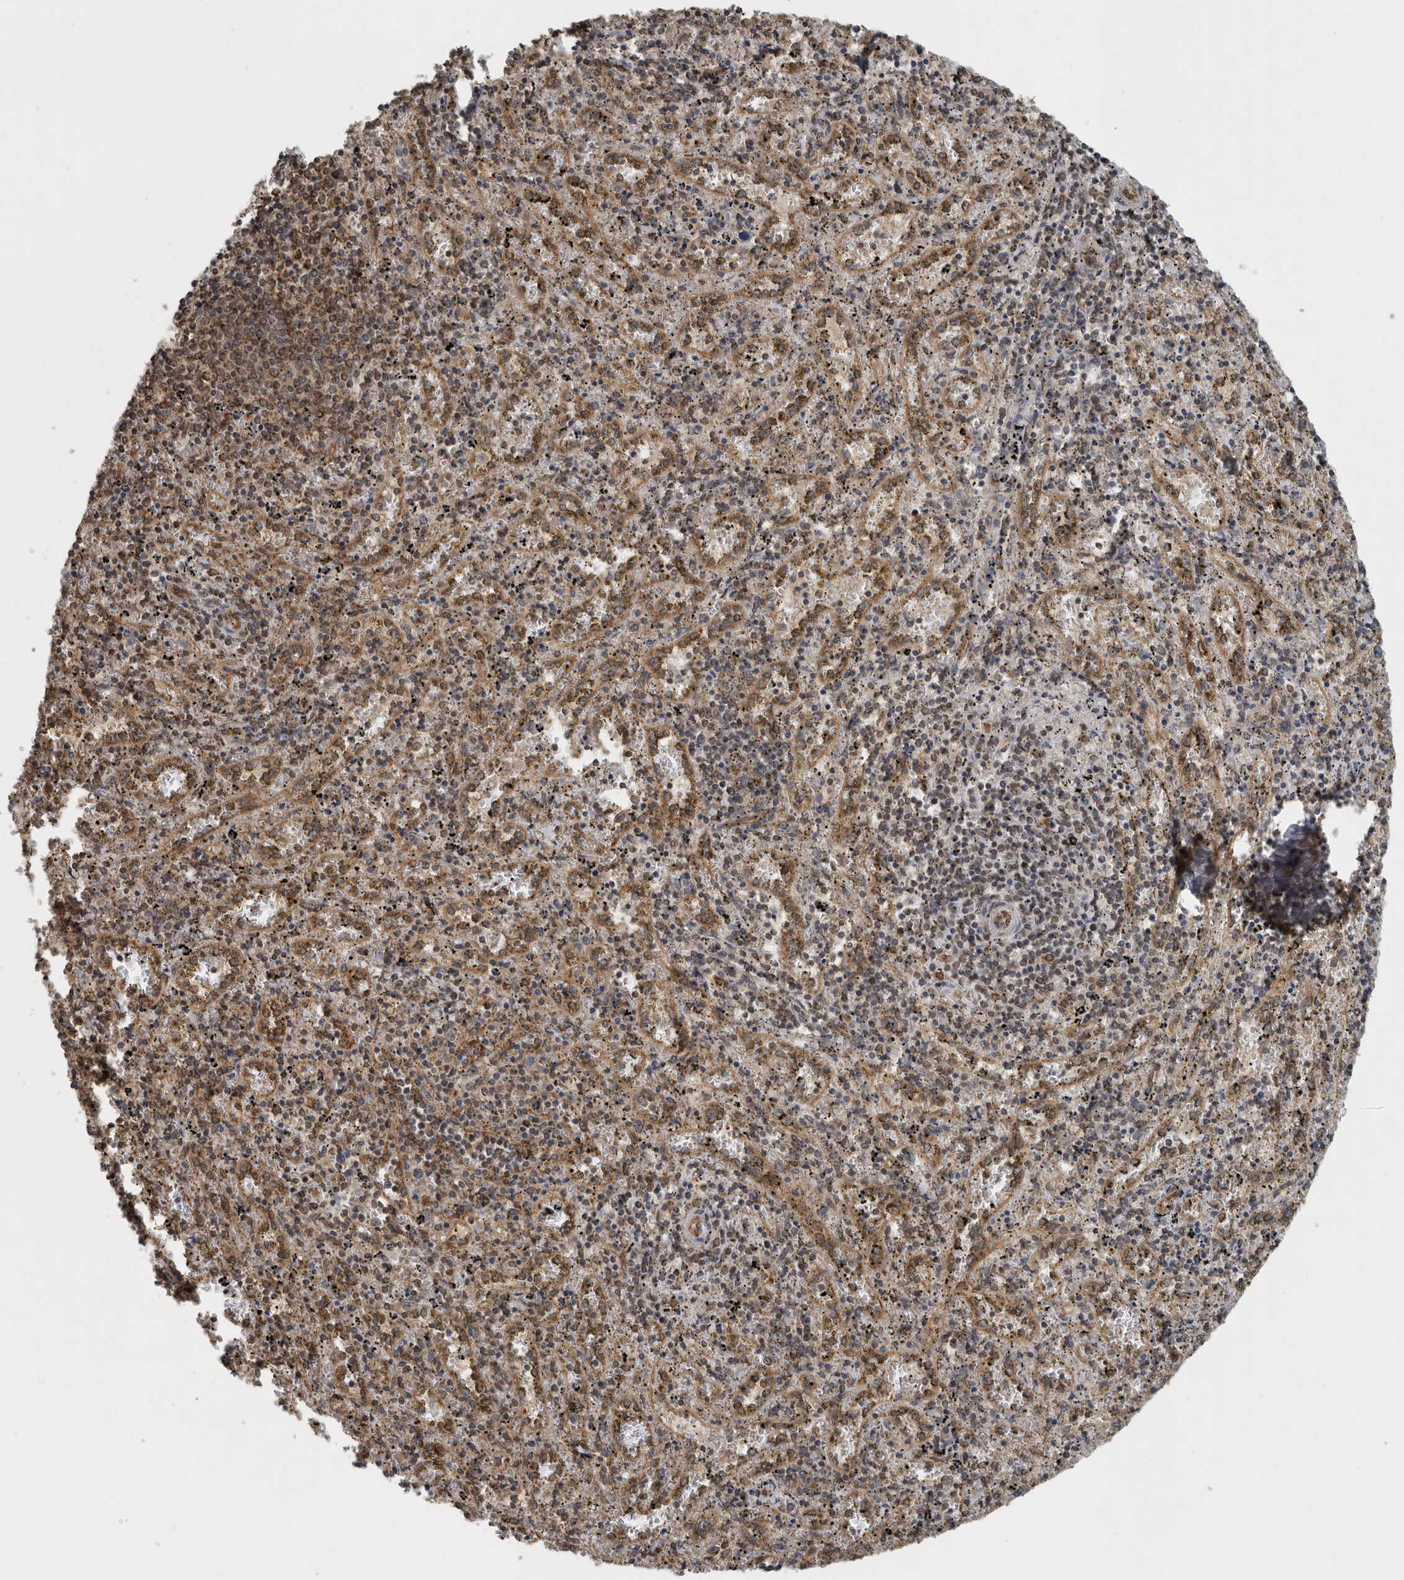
{"staining": {"intensity": "moderate", "quantity": ">75%", "location": "cytoplasmic/membranous,nuclear"}, "tissue": "spleen", "cell_type": "Cells in red pulp", "image_type": "normal", "snomed": [{"axis": "morphology", "description": "Normal tissue, NOS"}, {"axis": "topography", "description": "Spleen"}], "caption": "Spleen stained with DAB immunohistochemistry (IHC) demonstrates medium levels of moderate cytoplasmic/membranous,nuclear expression in about >75% of cells in red pulp. The staining is performed using DAB (3,3'-diaminobenzidine) brown chromogen to label protein expression. The nuclei are counter-stained blue using hematoxylin.", "gene": "AFAP1", "patient": {"sex": "male", "age": 11}}